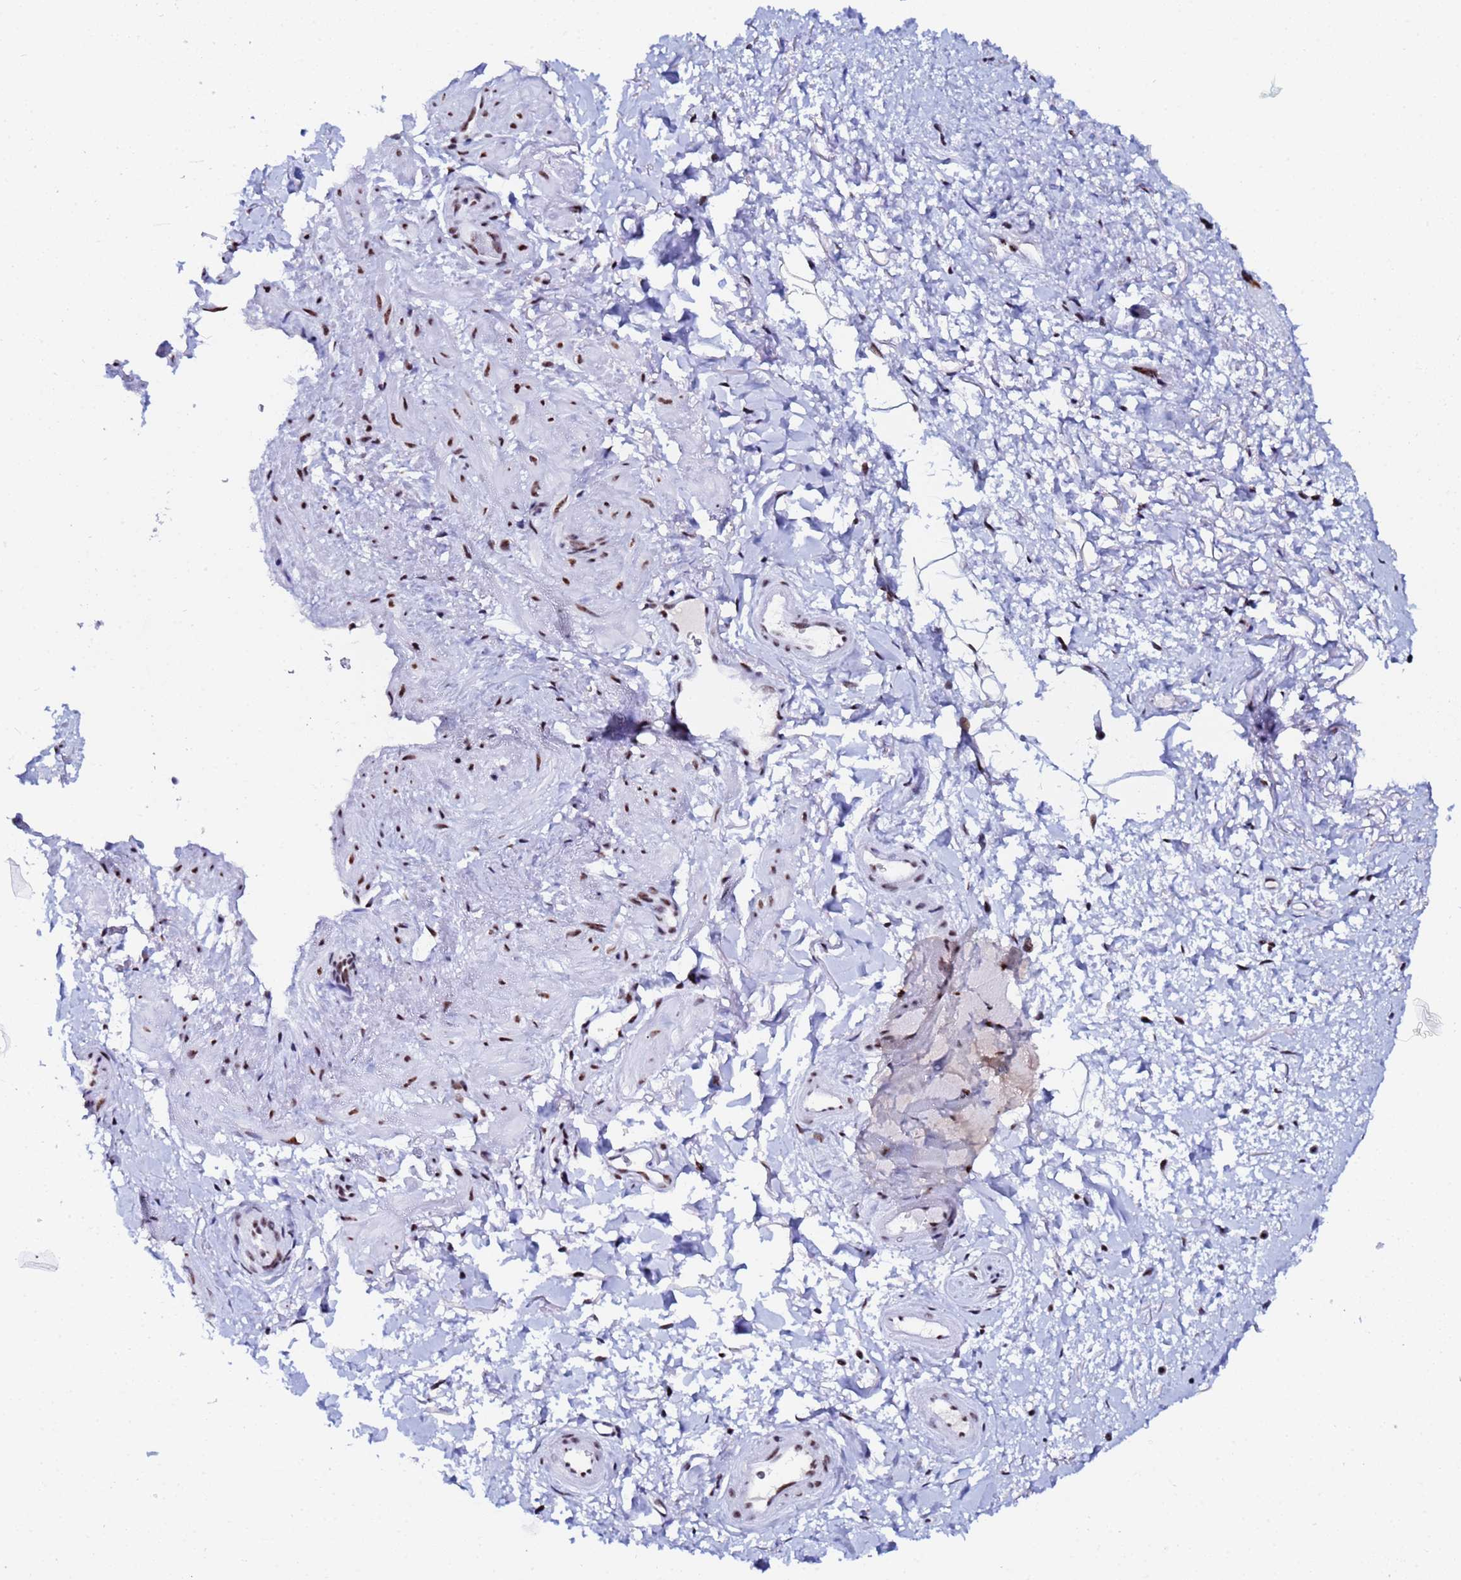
{"staining": {"intensity": "moderate", "quantity": "25%-75%", "location": "nuclear"}, "tissue": "smooth muscle", "cell_type": "Smooth muscle cells", "image_type": "normal", "snomed": [{"axis": "morphology", "description": "Normal tissue, NOS"}, {"axis": "topography", "description": "Smooth muscle"}, {"axis": "topography", "description": "Peripheral nerve tissue"}], "caption": "DAB (3,3'-diaminobenzidine) immunohistochemical staining of normal human smooth muscle reveals moderate nuclear protein positivity in approximately 25%-75% of smooth muscle cells. The staining was performed using DAB (3,3'-diaminobenzidine) to visualize the protein expression in brown, while the nuclei were stained in blue with hematoxylin (Magnification: 20x).", "gene": "SNRPA1", "patient": {"sex": "male", "age": 69}}